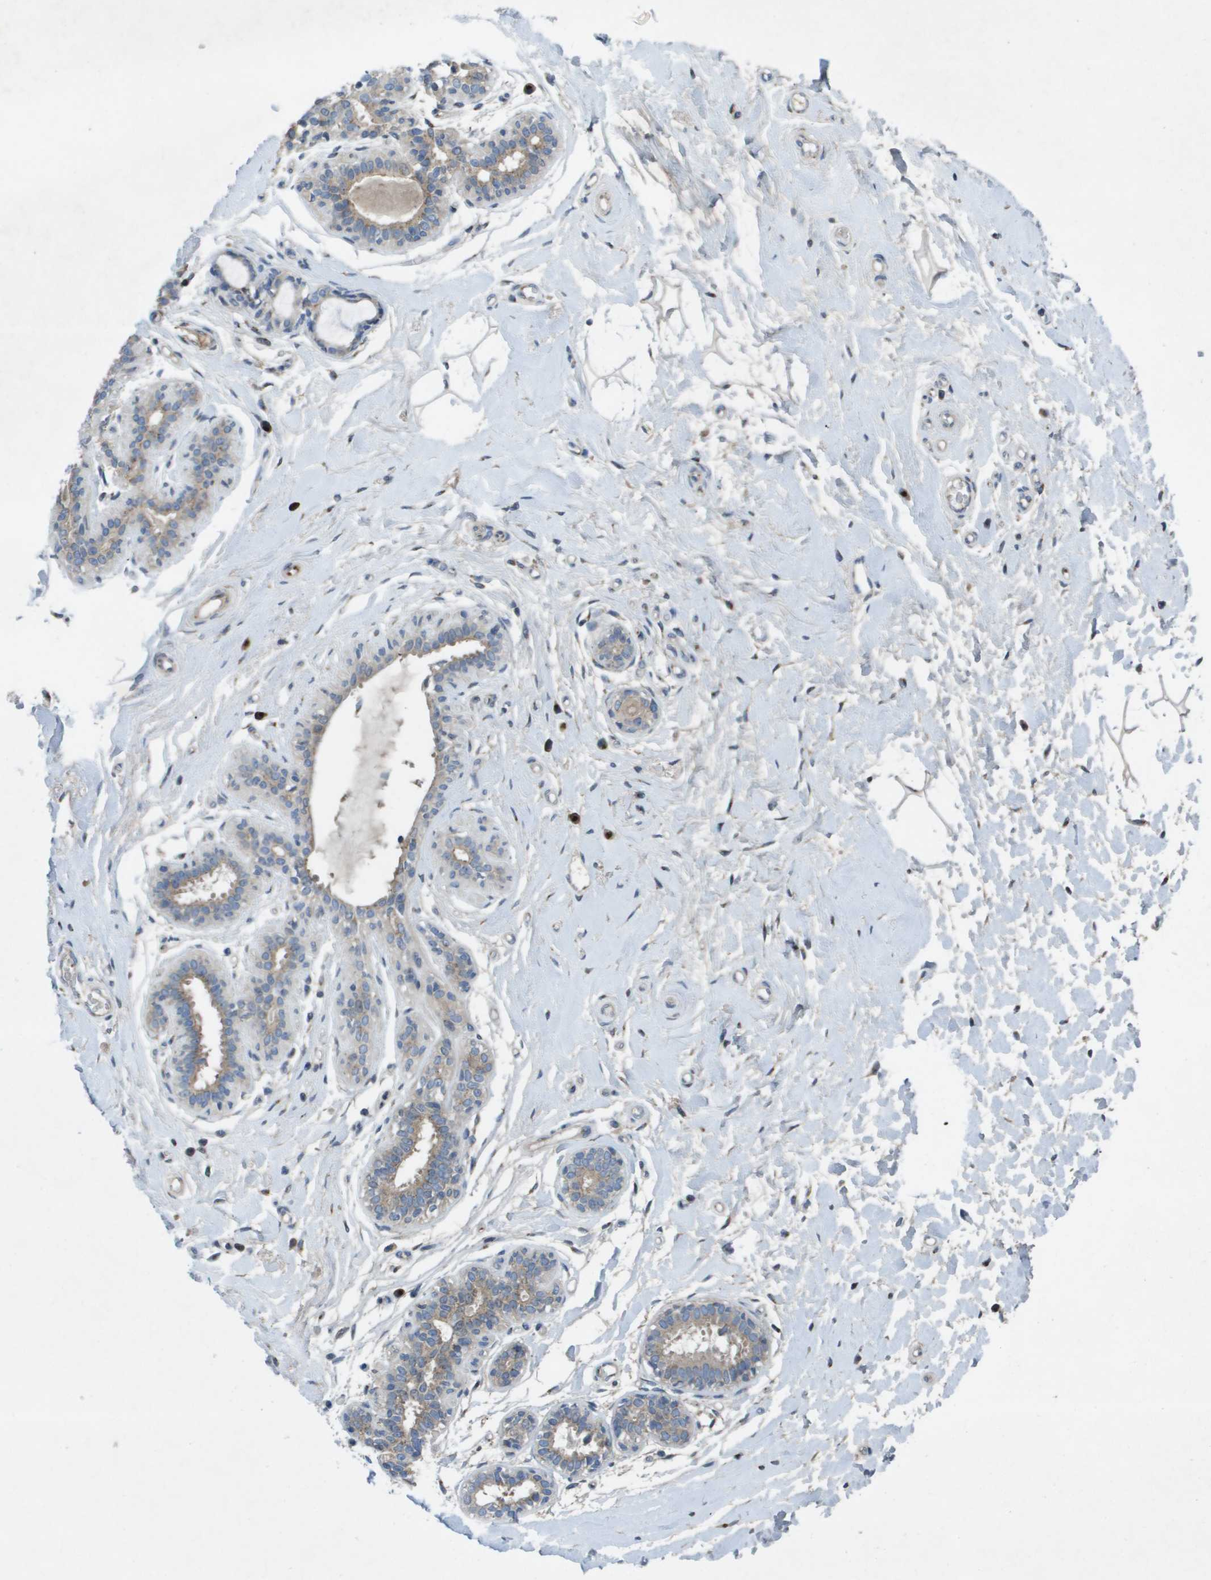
{"staining": {"intensity": "negative", "quantity": "none", "location": "none"}, "tissue": "breast", "cell_type": "Adipocytes", "image_type": "normal", "snomed": [{"axis": "morphology", "description": "Normal tissue, NOS"}, {"axis": "morphology", "description": "Lobular carcinoma"}, {"axis": "topography", "description": "Breast"}], "caption": "Protein analysis of normal breast reveals no significant expression in adipocytes.", "gene": "QSOX2", "patient": {"sex": "female", "age": 59}}